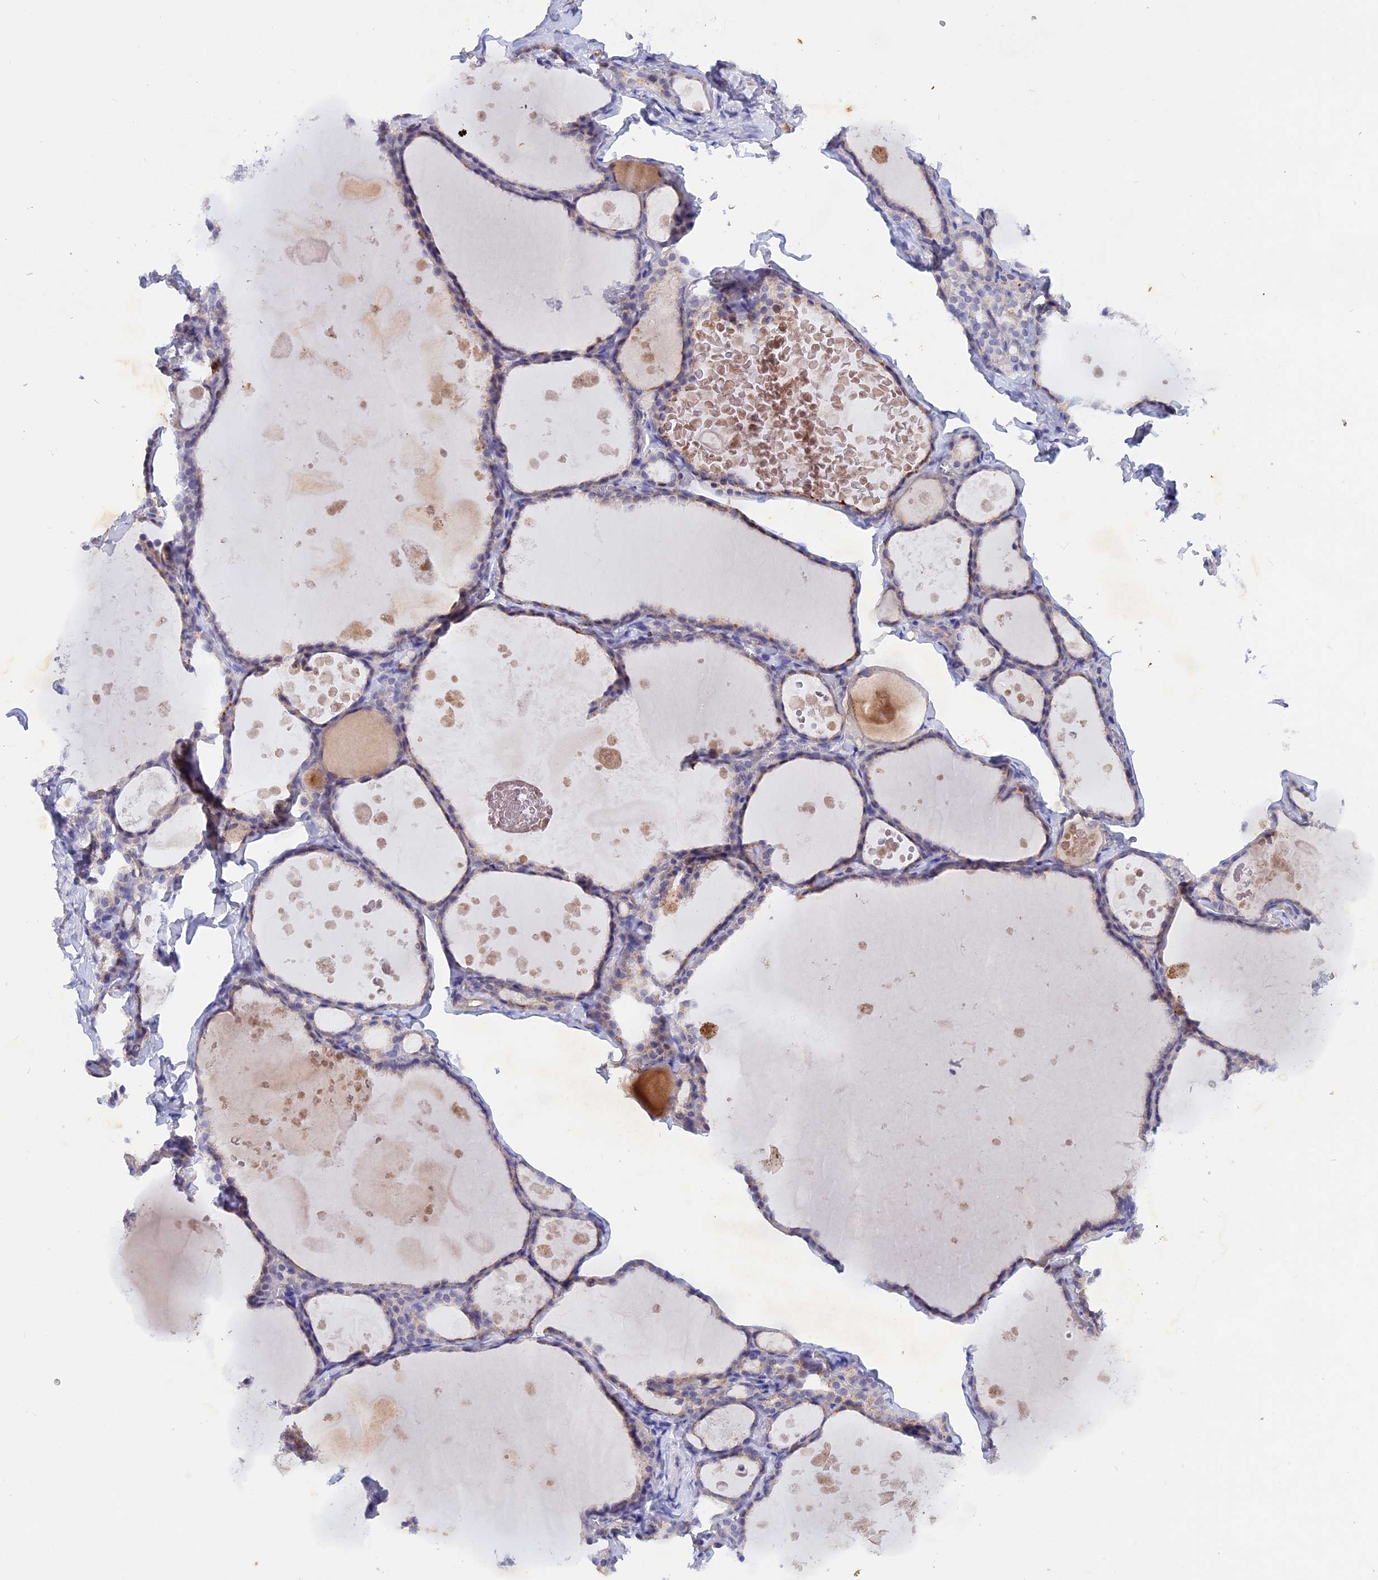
{"staining": {"intensity": "negative", "quantity": "none", "location": "none"}, "tissue": "thyroid gland", "cell_type": "Glandular cells", "image_type": "normal", "snomed": [{"axis": "morphology", "description": "Normal tissue, NOS"}, {"axis": "topography", "description": "Thyroid gland"}], "caption": "Immunohistochemistry (IHC) photomicrograph of unremarkable thyroid gland: thyroid gland stained with DAB (3,3'-diaminobenzidine) exhibits no significant protein staining in glandular cells.", "gene": "GK5", "patient": {"sex": "male", "age": 56}}